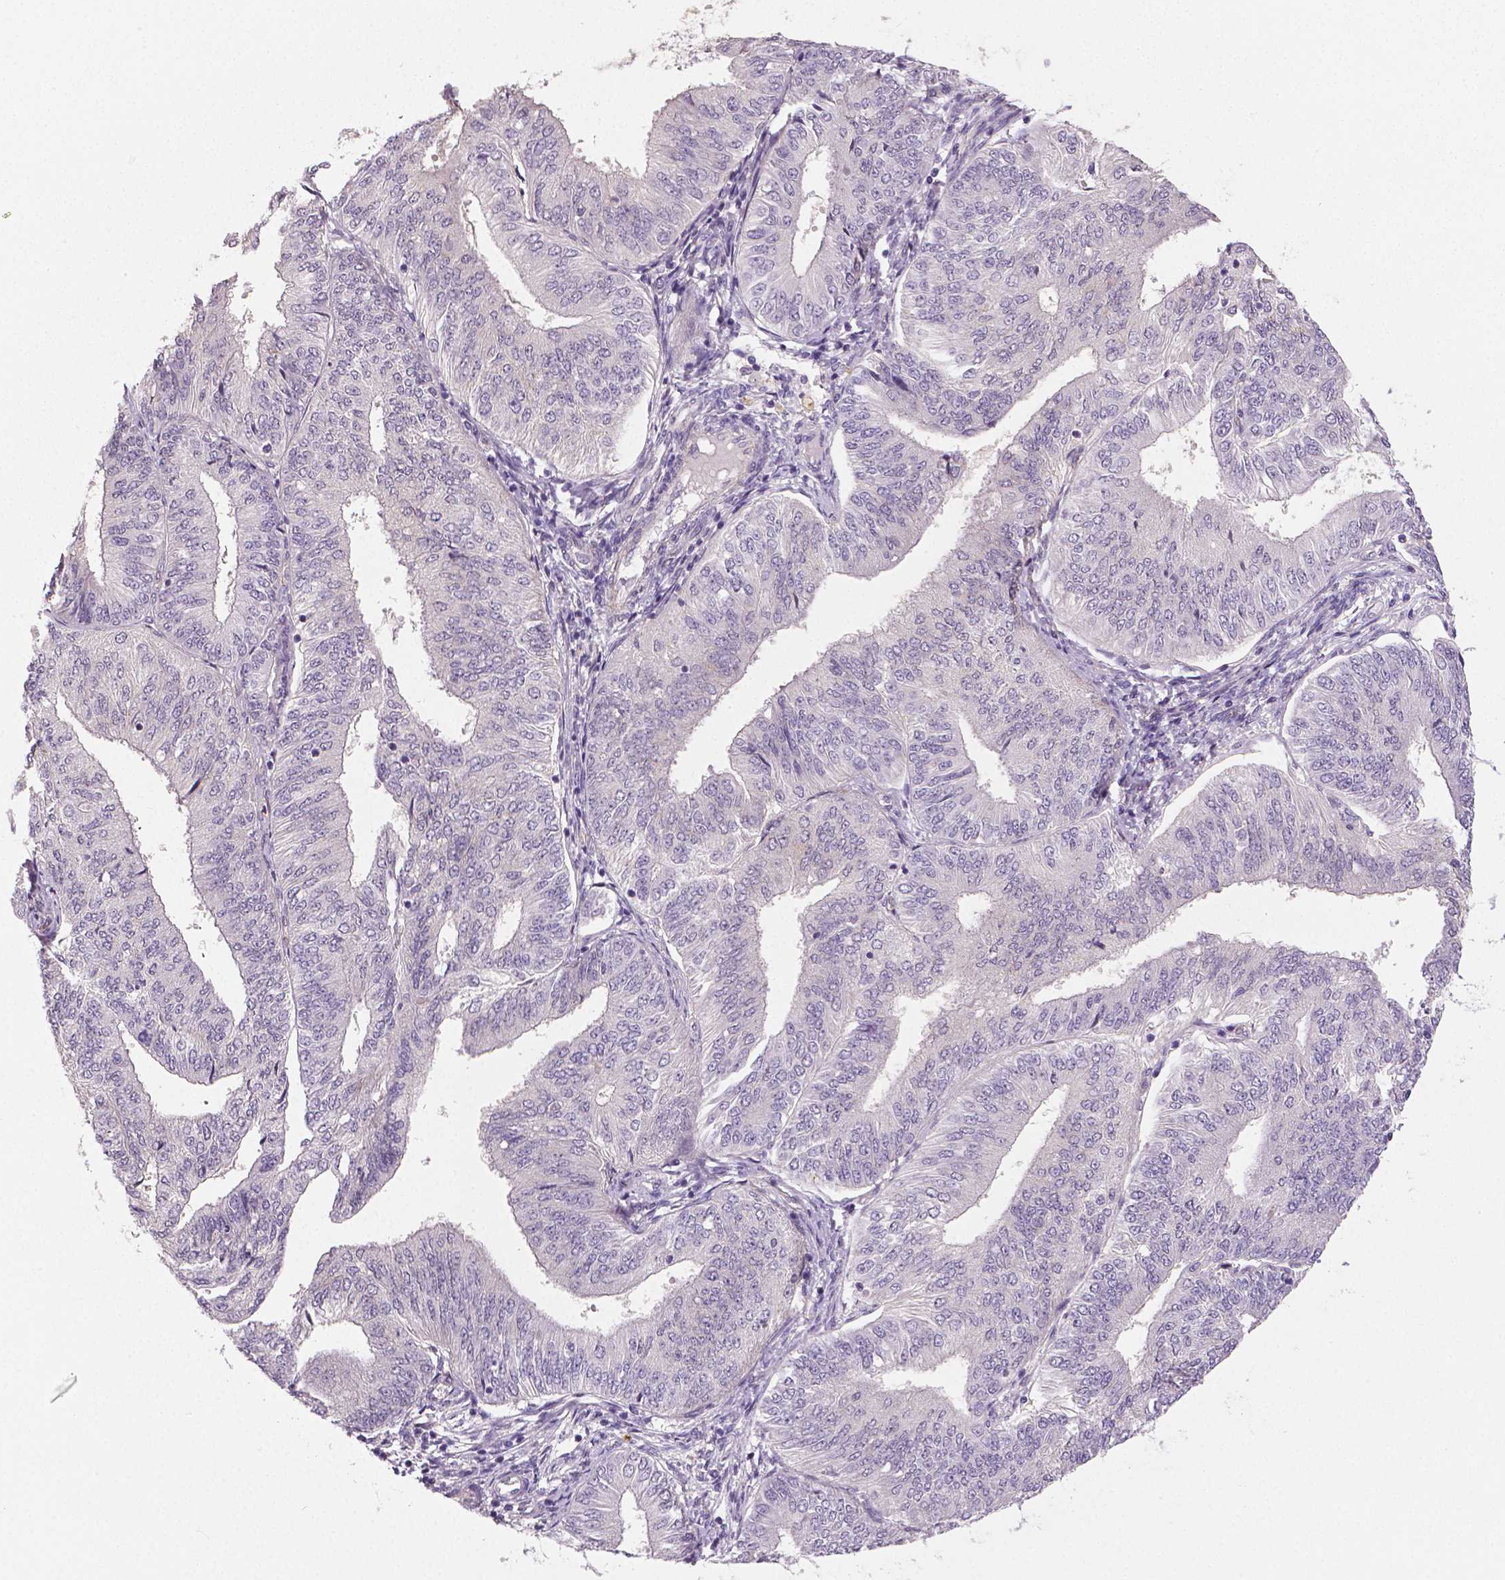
{"staining": {"intensity": "negative", "quantity": "none", "location": "none"}, "tissue": "endometrial cancer", "cell_type": "Tumor cells", "image_type": "cancer", "snomed": [{"axis": "morphology", "description": "Adenocarcinoma, NOS"}, {"axis": "topography", "description": "Endometrium"}], "caption": "A photomicrograph of endometrial cancer (adenocarcinoma) stained for a protein exhibits no brown staining in tumor cells. (Brightfield microscopy of DAB (3,3'-diaminobenzidine) immunohistochemistry at high magnification).", "gene": "FLT1", "patient": {"sex": "female", "age": 58}}